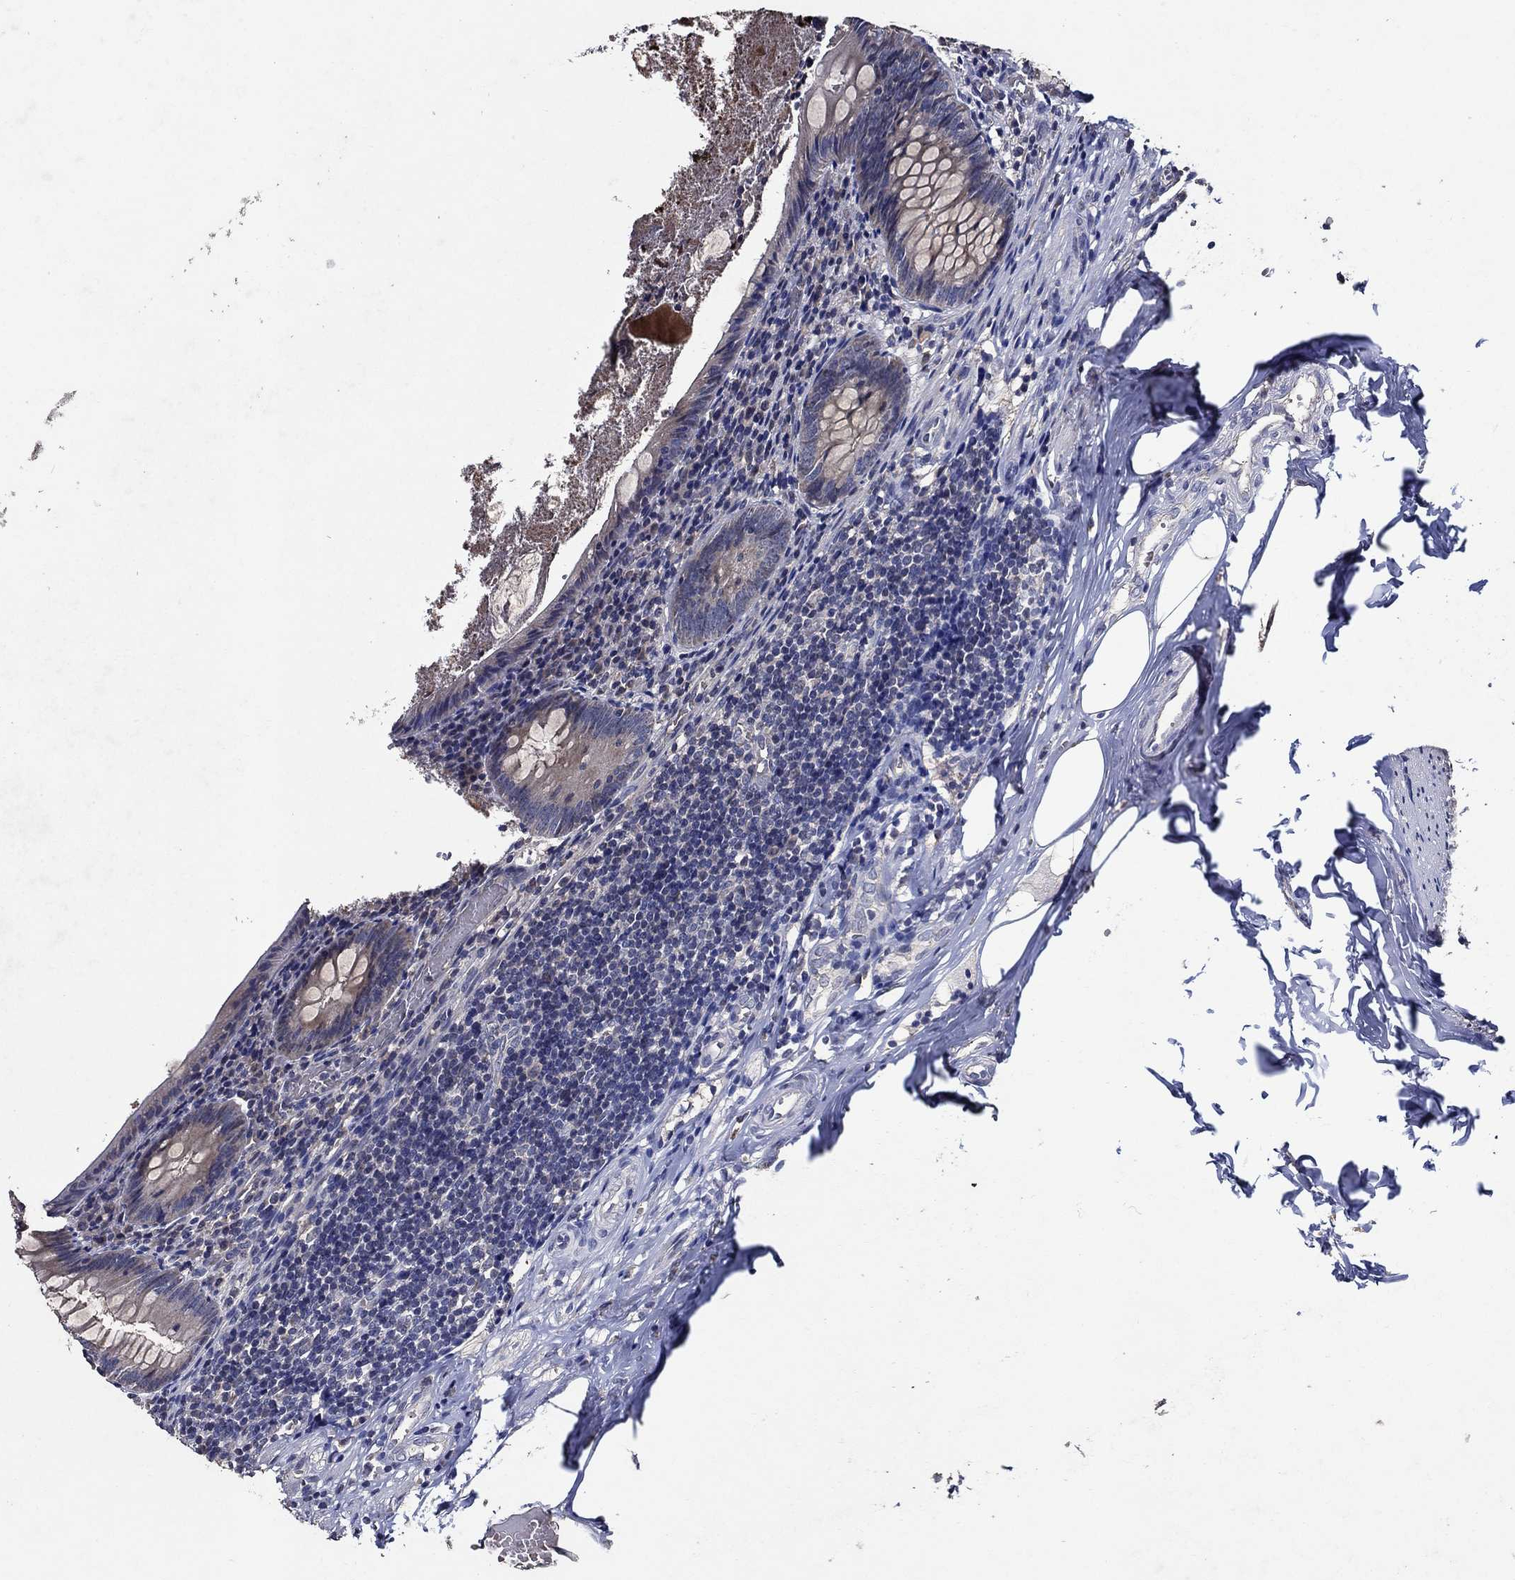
{"staining": {"intensity": "moderate", "quantity": "<25%", "location": "cytoplasmic/membranous"}, "tissue": "appendix", "cell_type": "Glandular cells", "image_type": "normal", "snomed": [{"axis": "morphology", "description": "Normal tissue, NOS"}, {"axis": "topography", "description": "Appendix"}], "caption": "Moderate cytoplasmic/membranous protein staining is present in approximately <25% of glandular cells in appendix. The protein of interest is stained brown, and the nuclei are stained in blue (DAB IHC with brightfield microscopy, high magnification).", "gene": "HAP1", "patient": {"sex": "female", "age": 23}}